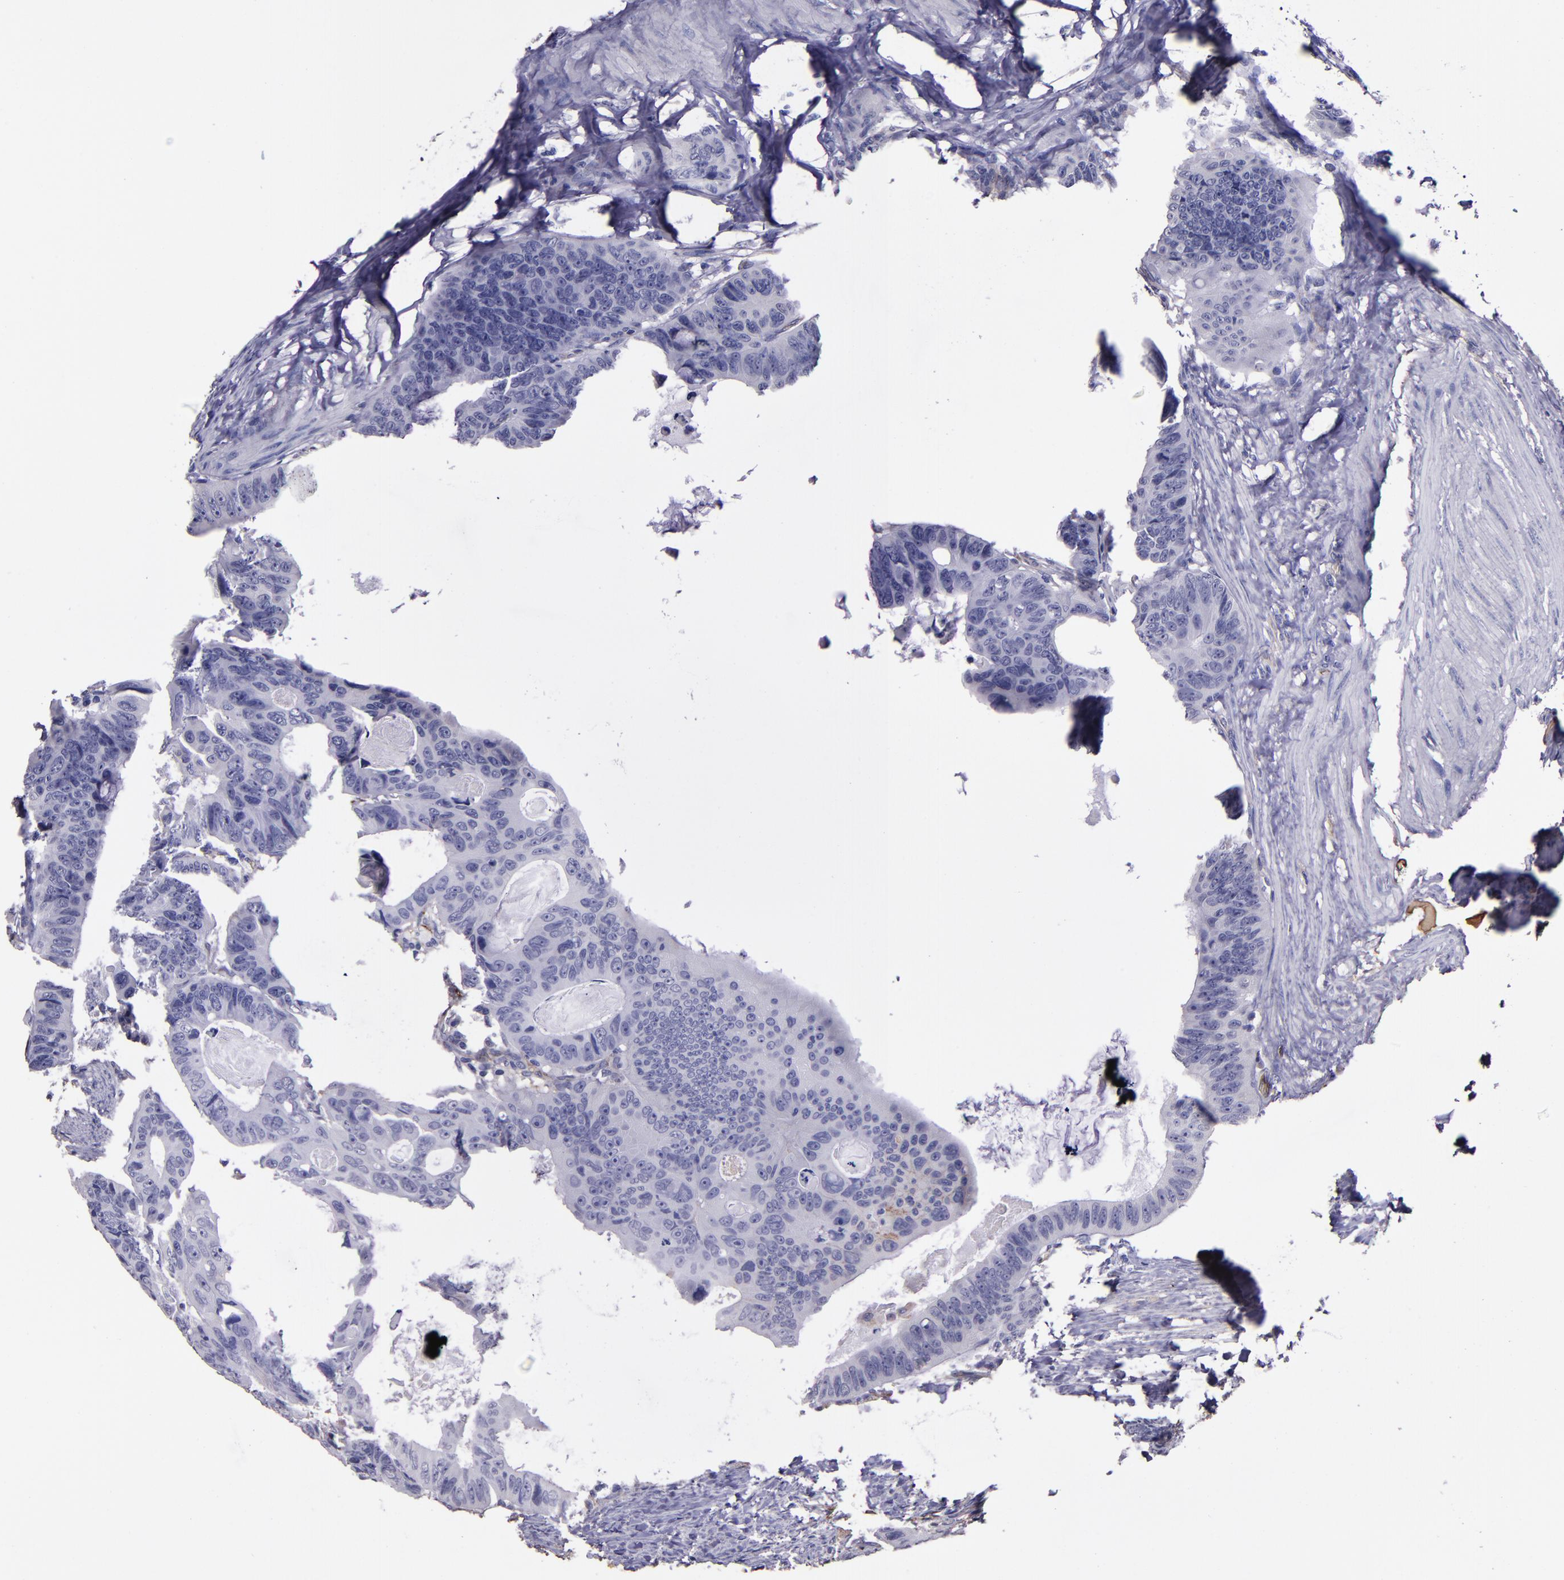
{"staining": {"intensity": "negative", "quantity": "none", "location": "none"}, "tissue": "colorectal cancer", "cell_type": "Tumor cells", "image_type": "cancer", "snomed": [{"axis": "morphology", "description": "Adenocarcinoma, NOS"}, {"axis": "topography", "description": "Colon"}], "caption": "A micrograph of human colorectal cancer is negative for staining in tumor cells.", "gene": "A2M", "patient": {"sex": "female", "age": 55}}